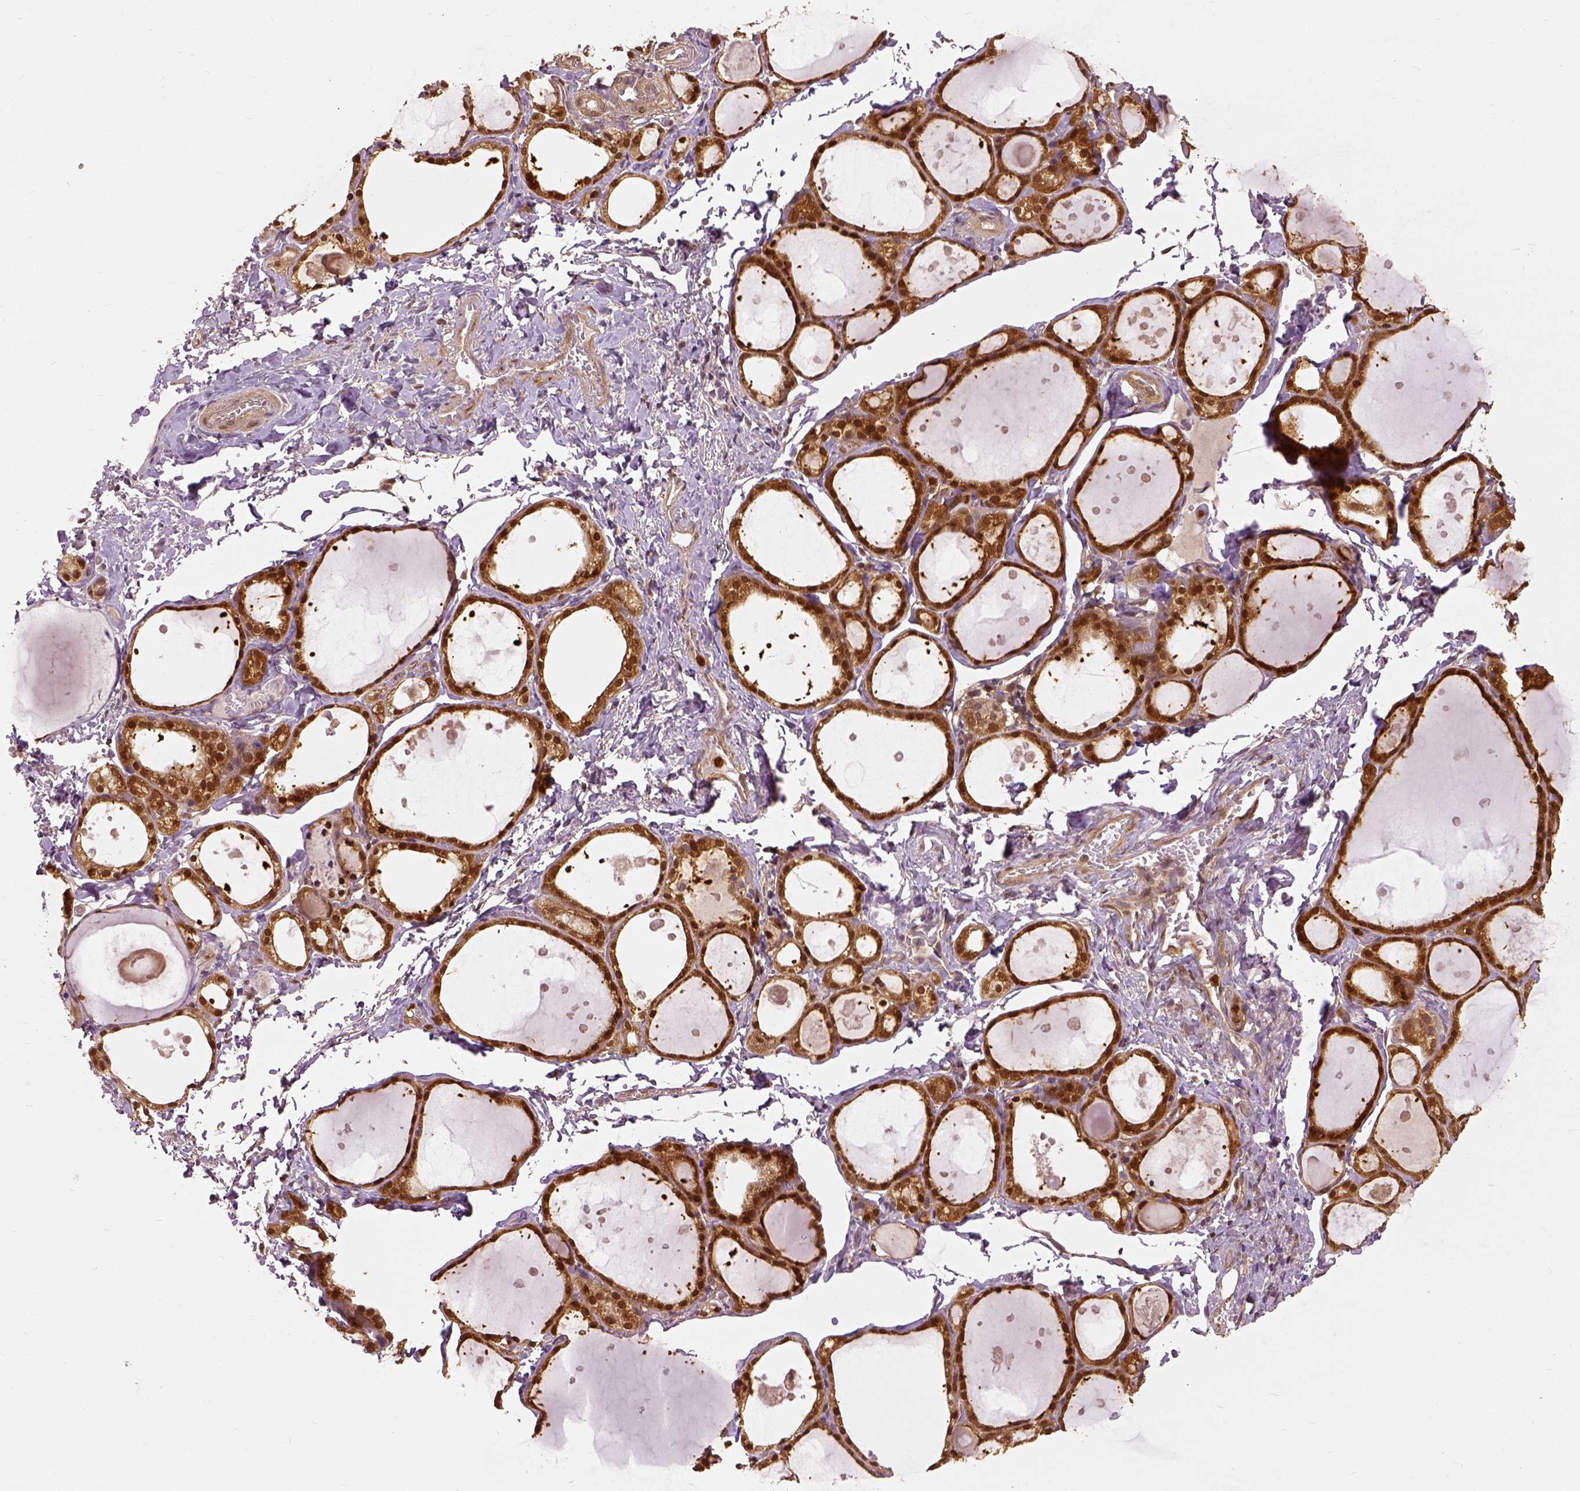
{"staining": {"intensity": "strong", "quantity": ">75%", "location": "cytoplasmic/membranous,nuclear"}, "tissue": "thyroid gland", "cell_type": "Glandular cells", "image_type": "normal", "snomed": [{"axis": "morphology", "description": "Normal tissue, NOS"}, {"axis": "topography", "description": "Thyroid gland"}], "caption": "IHC staining of normal thyroid gland, which demonstrates high levels of strong cytoplasmic/membranous,nuclear expression in about >75% of glandular cells indicating strong cytoplasmic/membranous,nuclear protein staining. The staining was performed using DAB (3,3'-diaminobenzidine) (brown) for protein detection and nuclei were counterstained in hematoxylin (blue).", "gene": "GPI", "patient": {"sex": "male", "age": 68}}